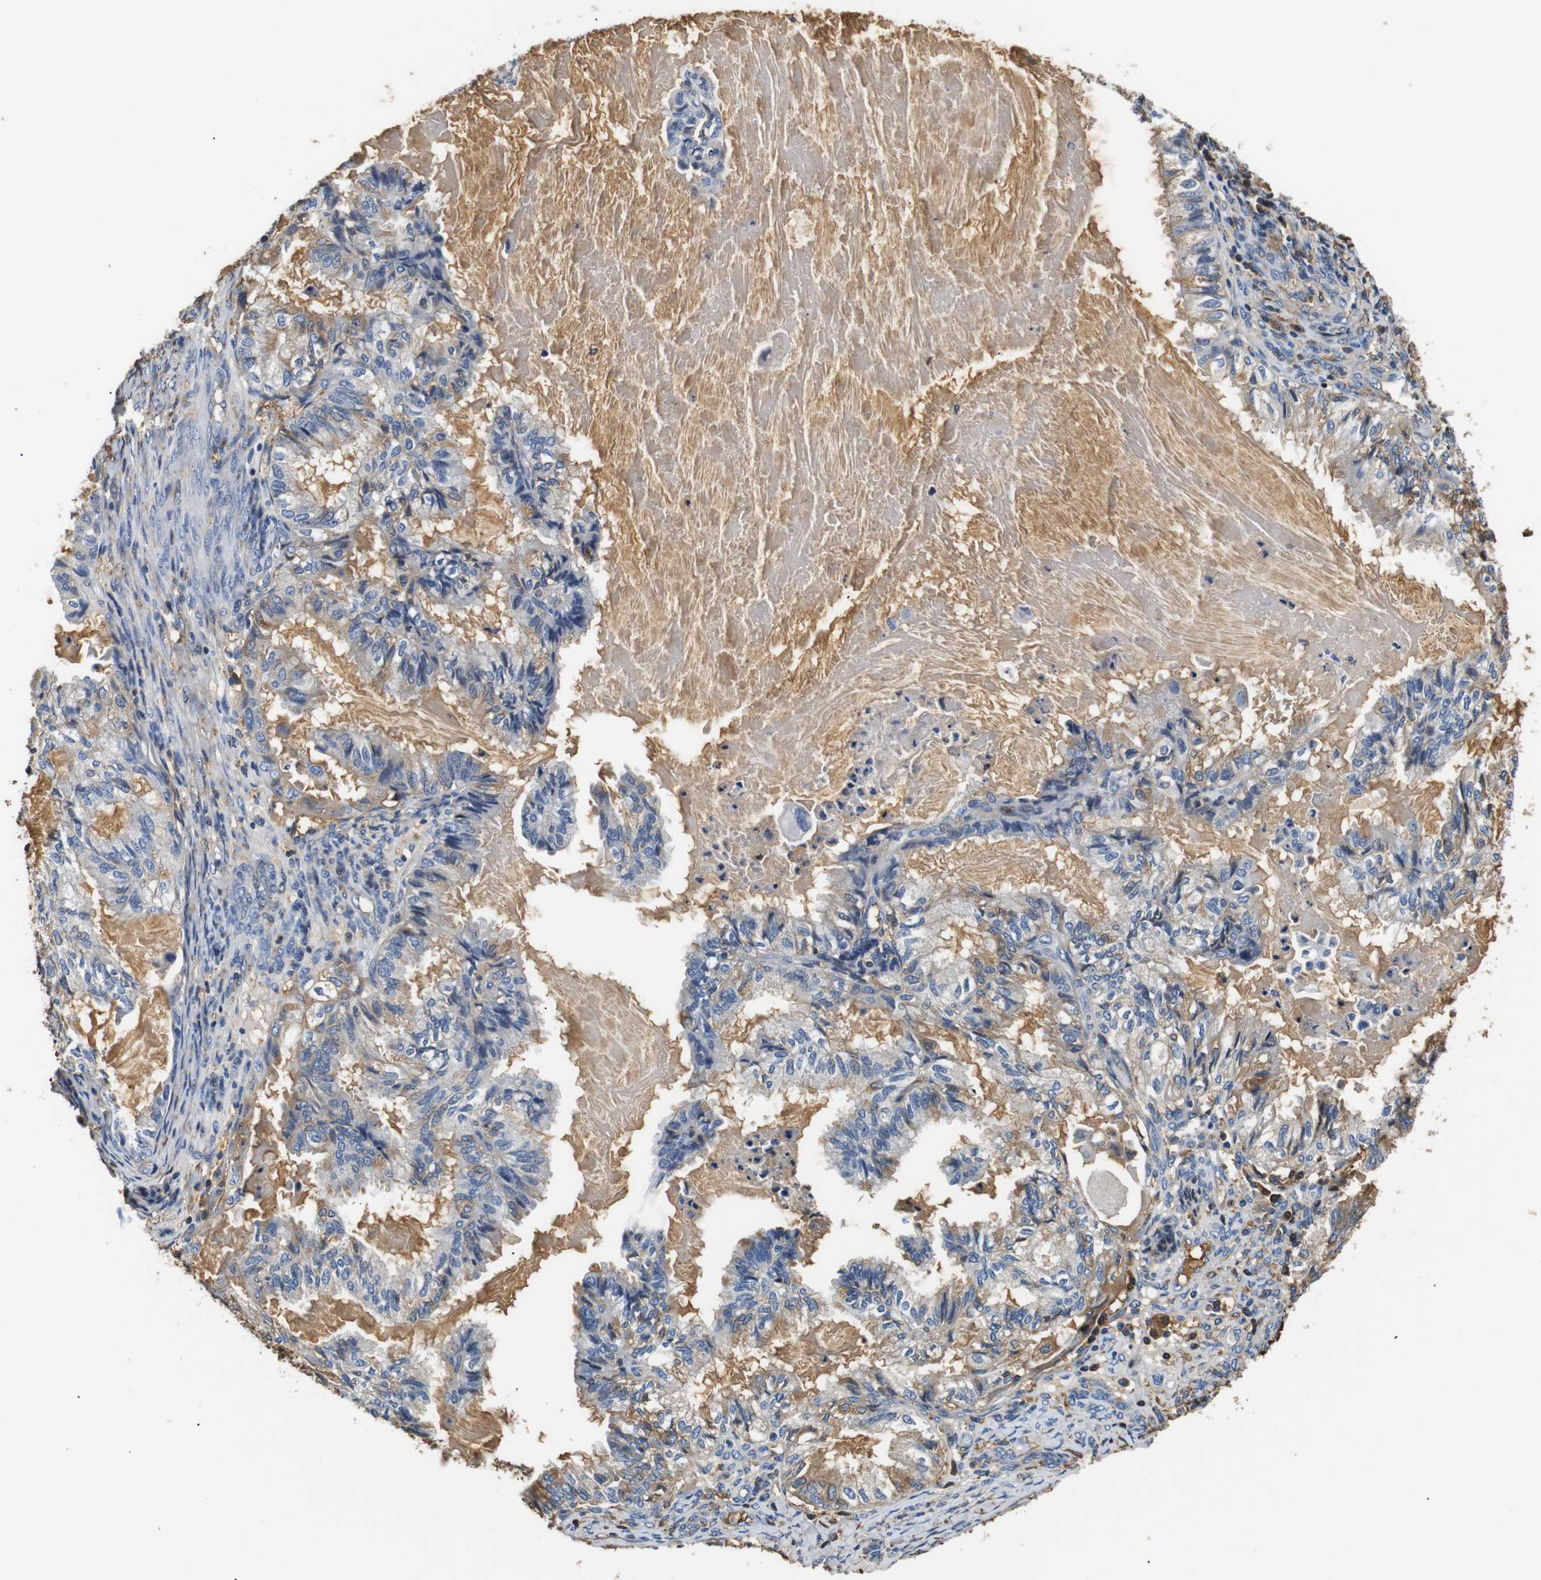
{"staining": {"intensity": "weak", "quantity": "<25%", "location": "cytoplasmic/membranous"}, "tissue": "cervical cancer", "cell_type": "Tumor cells", "image_type": "cancer", "snomed": [{"axis": "morphology", "description": "Normal tissue, NOS"}, {"axis": "morphology", "description": "Adenocarcinoma, NOS"}, {"axis": "topography", "description": "Cervix"}, {"axis": "topography", "description": "Endometrium"}], "caption": "There is no significant staining in tumor cells of cervical adenocarcinoma.", "gene": "LHCGR", "patient": {"sex": "female", "age": 86}}